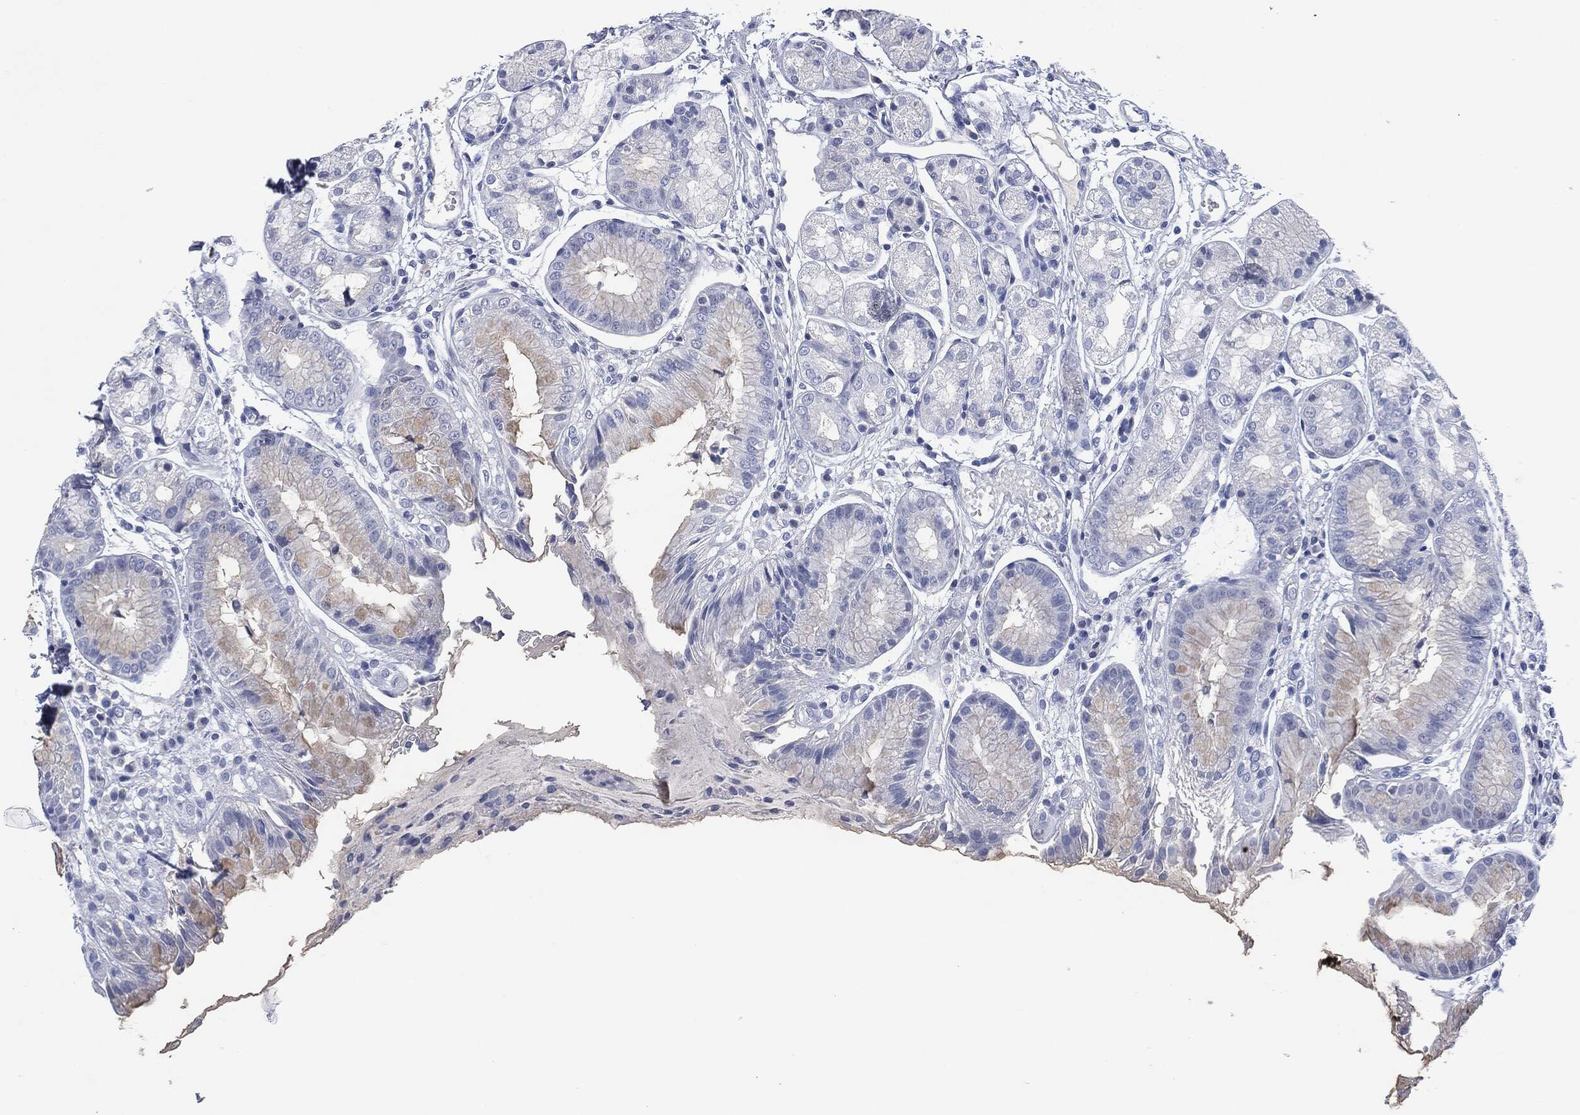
{"staining": {"intensity": "weak", "quantity": "<25%", "location": "cytoplasmic/membranous"}, "tissue": "stomach", "cell_type": "Glandular cells", "image_type": "normal", "snomed": [{"axis": "morphology", "description": "Normal tissue, NOS"}, {"axis": "topography", "description": "Stomach, upper"}], "caption": "Immunohistochemistry (IHC) histopathology image of unremarkable stomach: stomach stained with DAB shows no significant protein positivity in glandular cells. The staining is performed using DAB (3,3'-diaminobenzidine) brown chromogen with nuclei counter-stained in using hematoxylin.", "gene": "MUC16", "patient": {"sex": "male", "age": 72}}